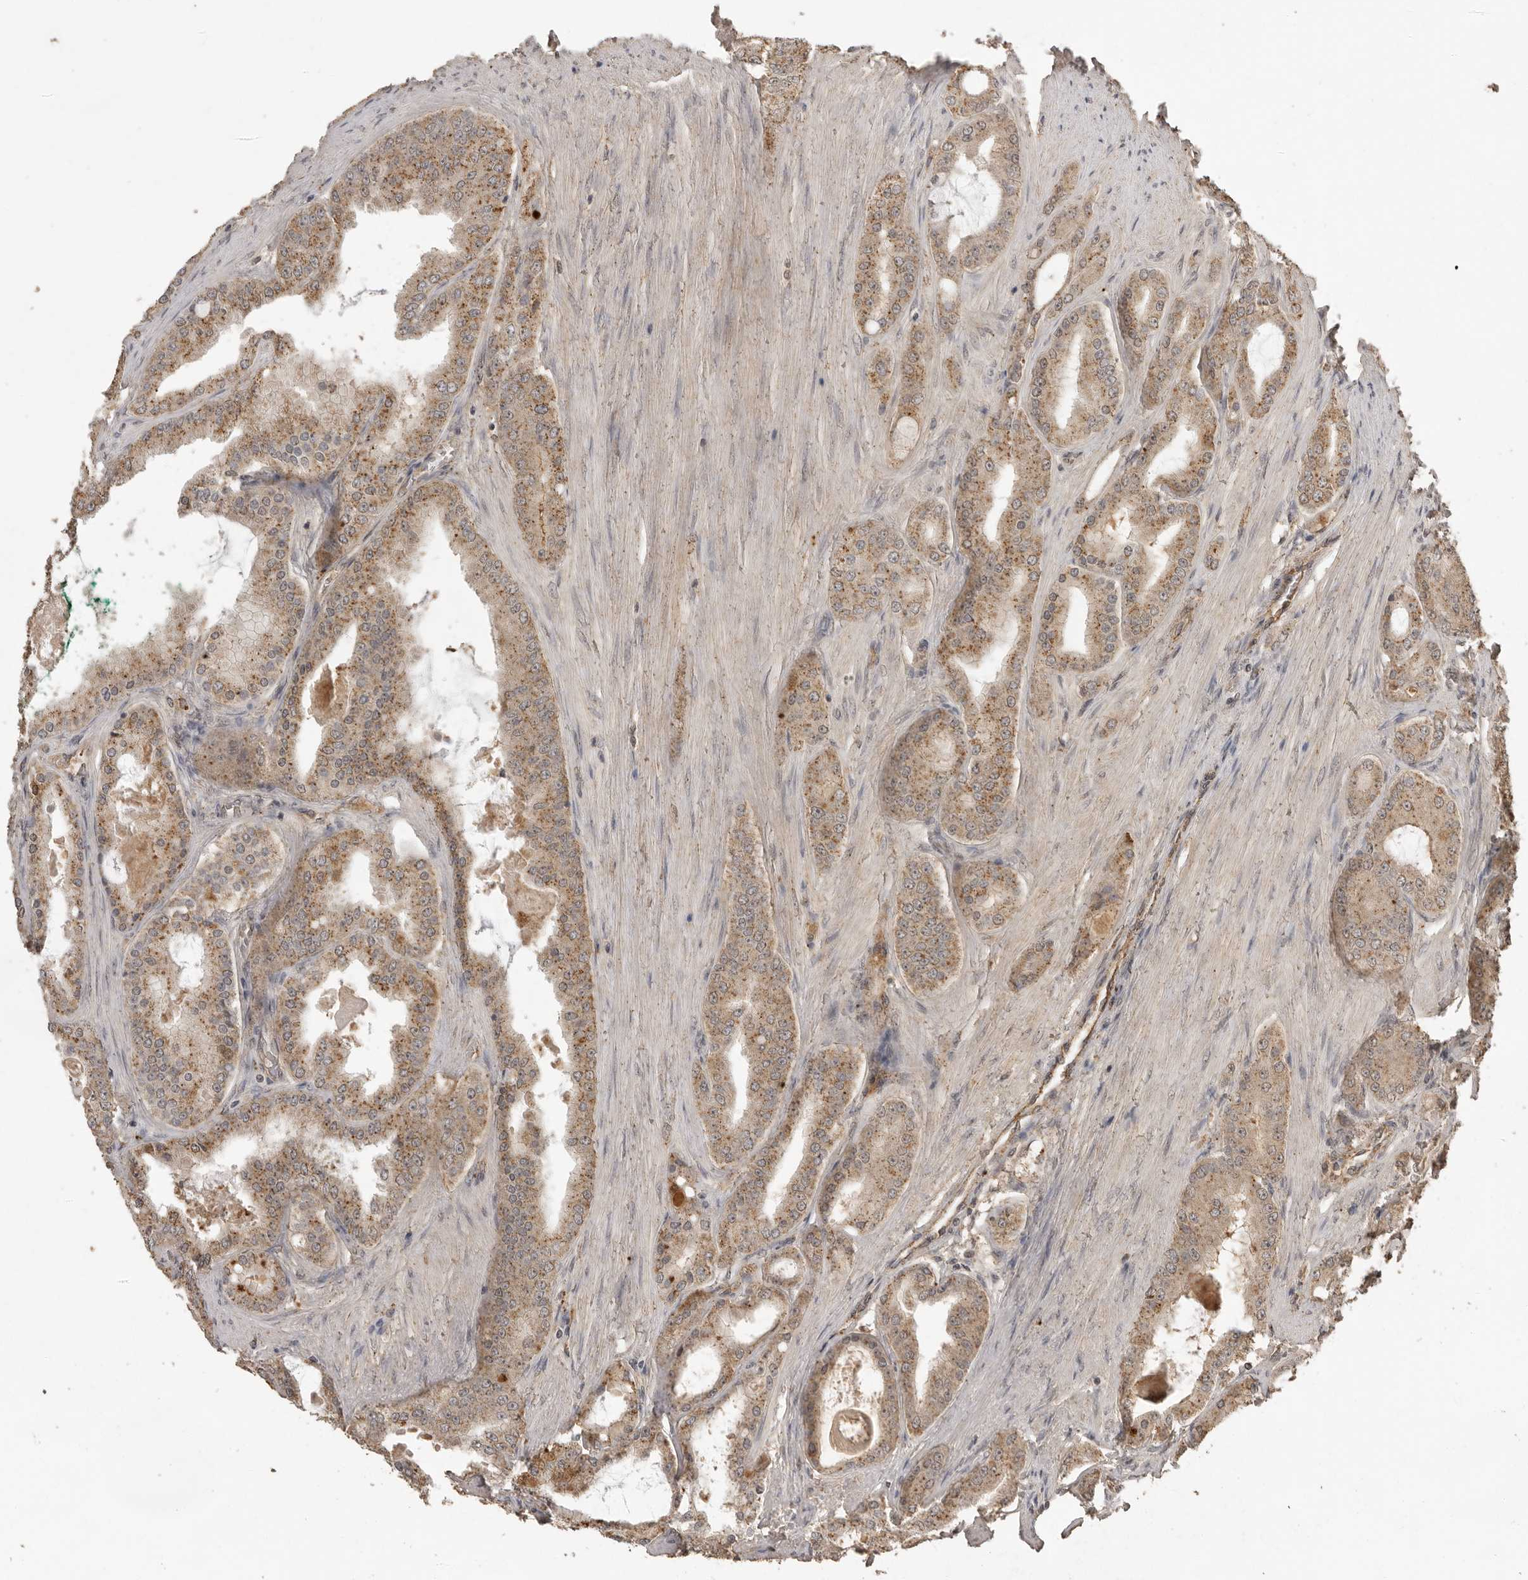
{"staining": {"intensity": "moderate", "quantity": ">75%", "location": "cytoplasmic/membranous"}, "tissue": "prostate cancer", "cell_type": "Tumor cells", "image_type": "cancer", "snomed": [{"axis": "morphology", "description": "Adenocarcinoma, High grade"}, {"axis": "topography", "description": "Prostate"}], "caption": "A micrograph showing moderate cytoplasmic/membranous positivity in about >75% of tumor cells in prostate cancer, as visualized by brown immunohistochemical staining.", "gene": "CTF1", "patient": {"sex": "male", "age": 60}}